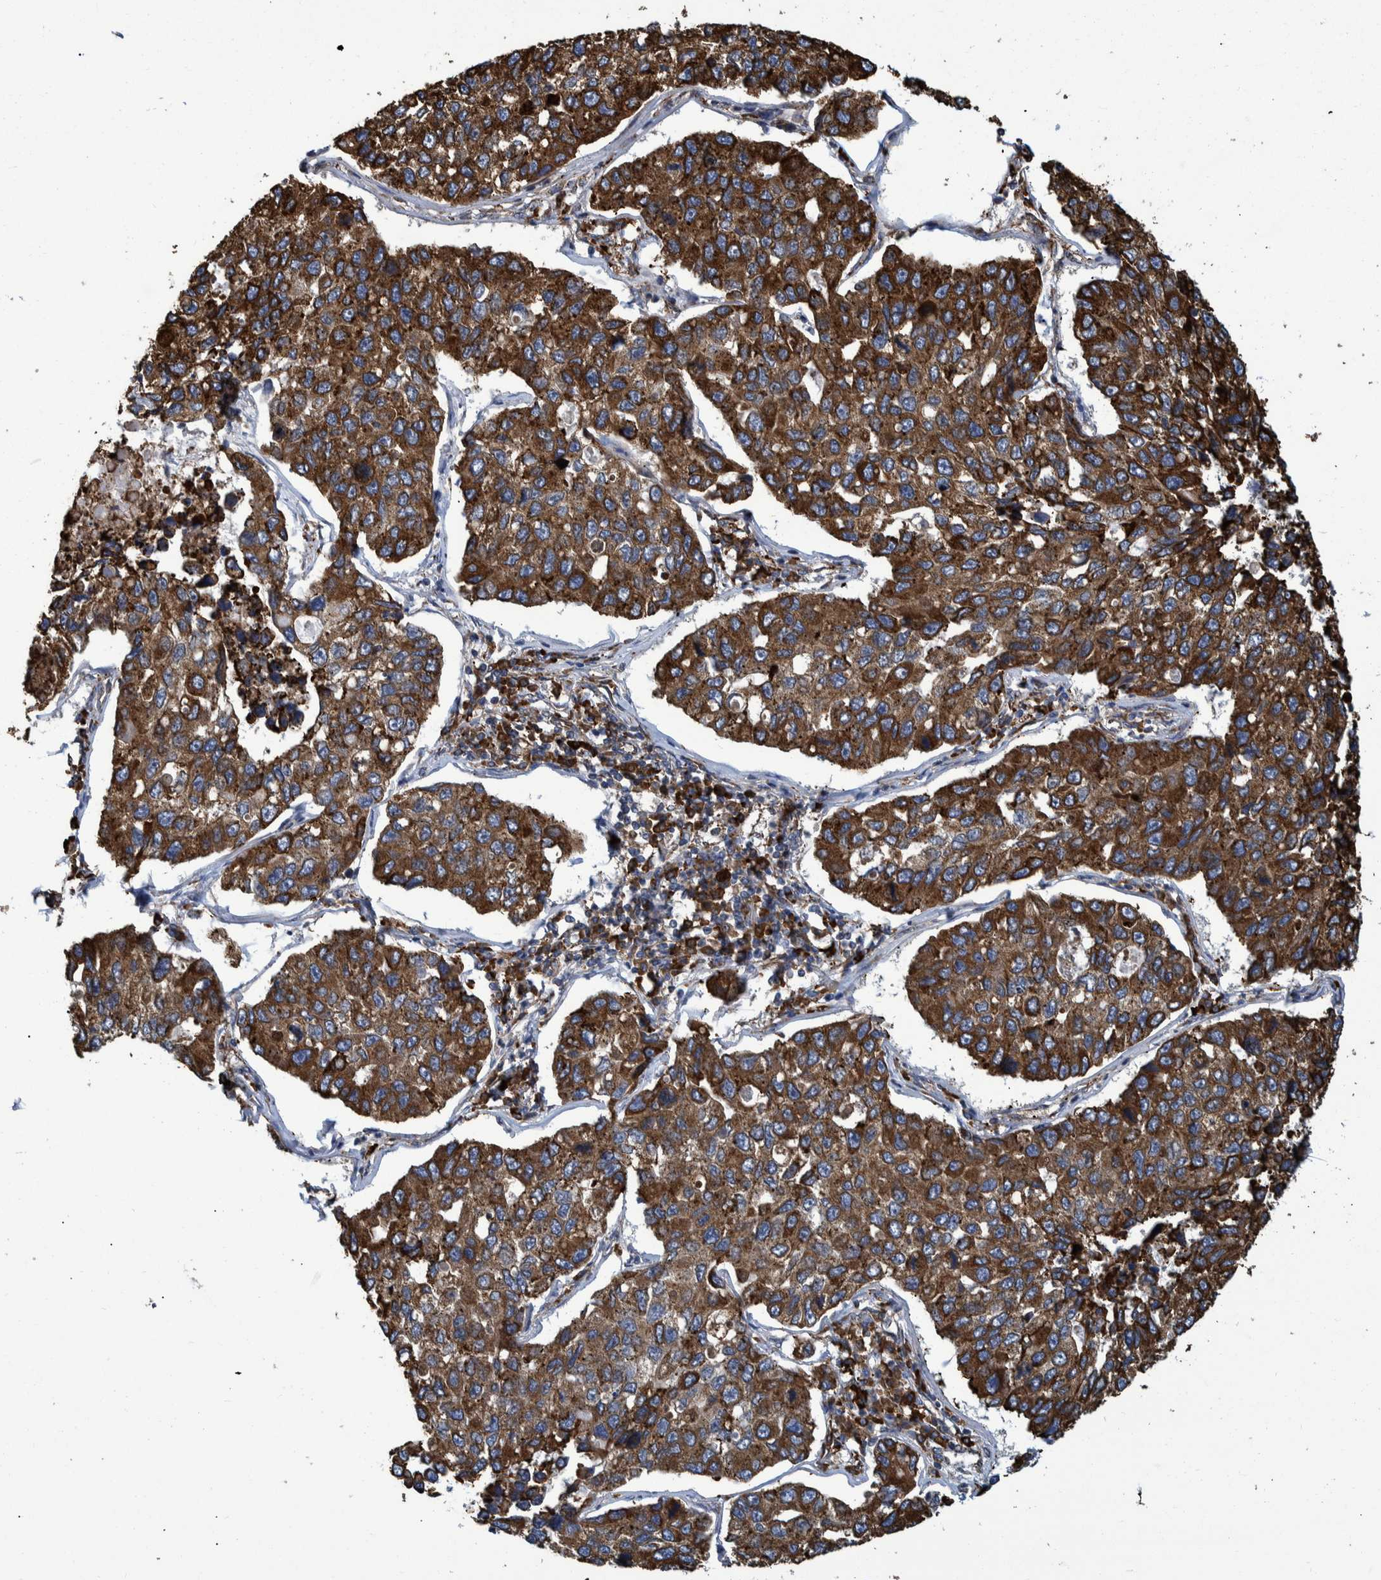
{"staining": {"intensity": "moderate", "quantity": ">75%", "location": "cytoplasmic/membranous"}, "tissue": "lung cancer", "cell_type": "Tumor cells", "image_type": "cancer", "snomed": [{"axis": "morphology", "description": "Adenocarcinoma, NOS"}, {"axis": "topography", "description": "Lung"}], "caption": "Moderate cytoplasmic/membranous expression is seen in approximately >75% of tumor cells in lung cancer.", "gene": "SPAG5", "patient": {"sex": "male", "age": 64}}